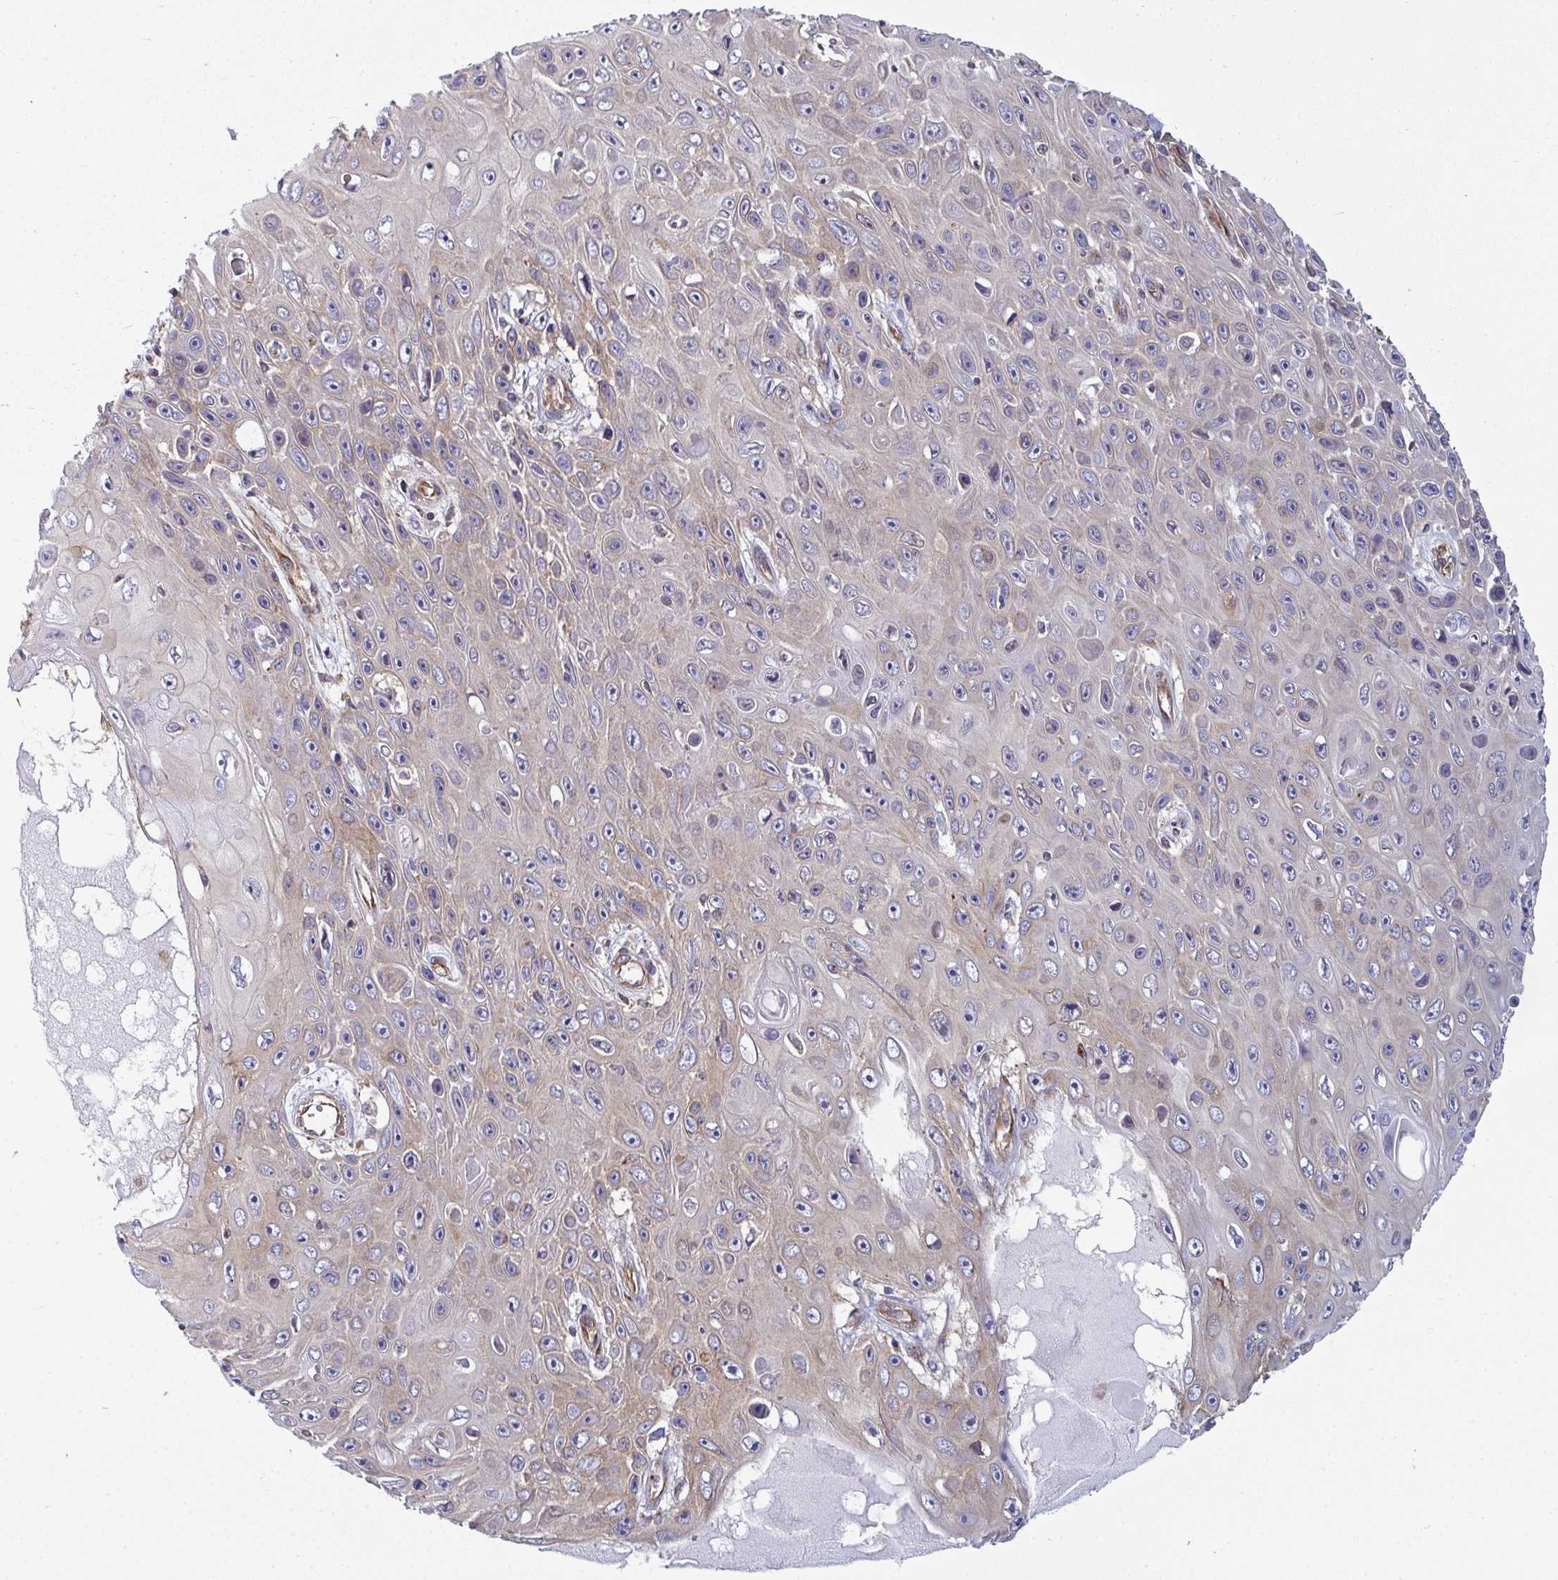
{"staining": {"intensity": "weak", "quantity": "<25%", "location": "cytoplasmic/membranous"}, "tissue": "skin cancer", "cell_type": "Tumor cells", "image_type": "cancer", "snomed": [{"axis": "morphology", "description": "Squamous cell carcinoma, NOS"}, {"axis": "topography", "description": "Skin"}], "caption": "The IHC micrograph has no significant staining in tumor cells of skin cancer tissue. Nuclei are stained in blue.", "gene": "DYNC1I2", "patient": {"sex": "male", "age": 82}}